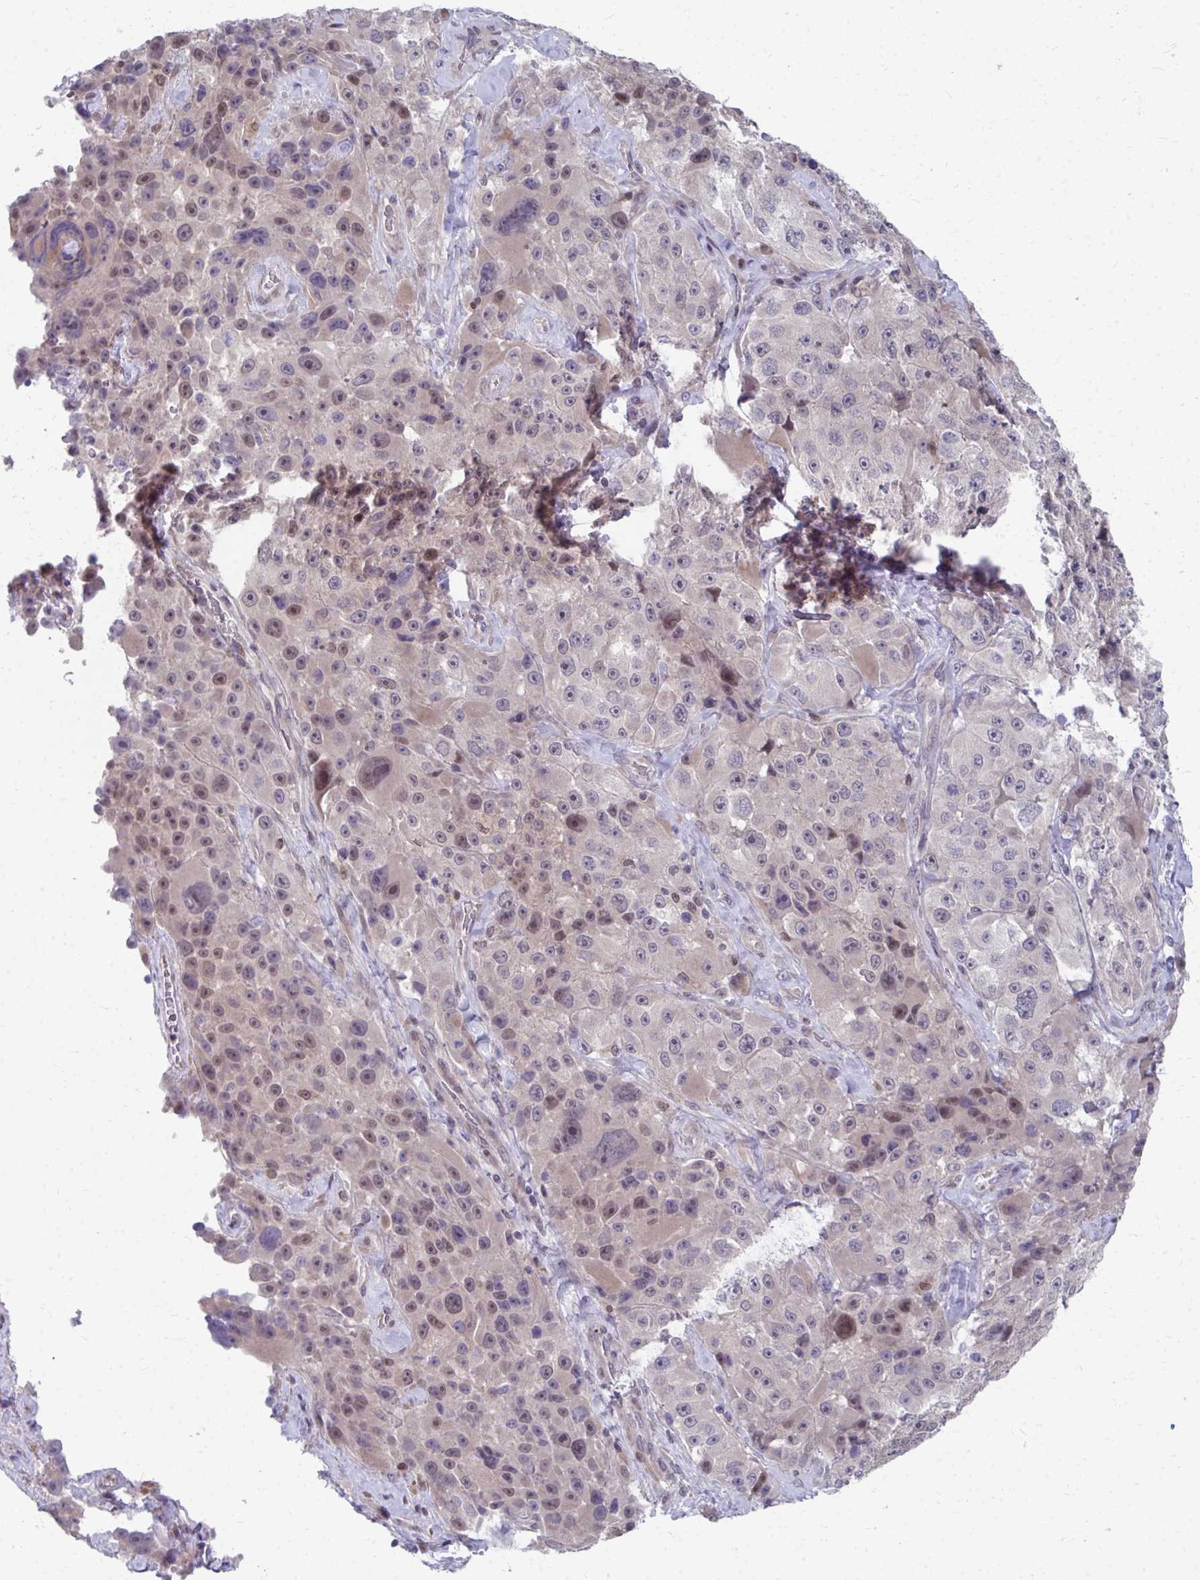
{"staining": {"intensity": "weak", "quantity": "25%-75%", "location": "nuclear"}, "tissue": "melanoma", "cell_type": "Tumor cells", "image_type": "cancer", "snomed": [{"axis": "morphology", "description": "Malignant melanoma, Metastatic site"}, {"axis": "topography", "description": "Lymph node"}], "caption": "About 25%-75% of tumor cells in human melanoma exhibit weak nuclear protein positivity as visualized by brown immunohistochemical staining.", "gene": "MROH8", "patient": {"sex": "male", "age": 62}}